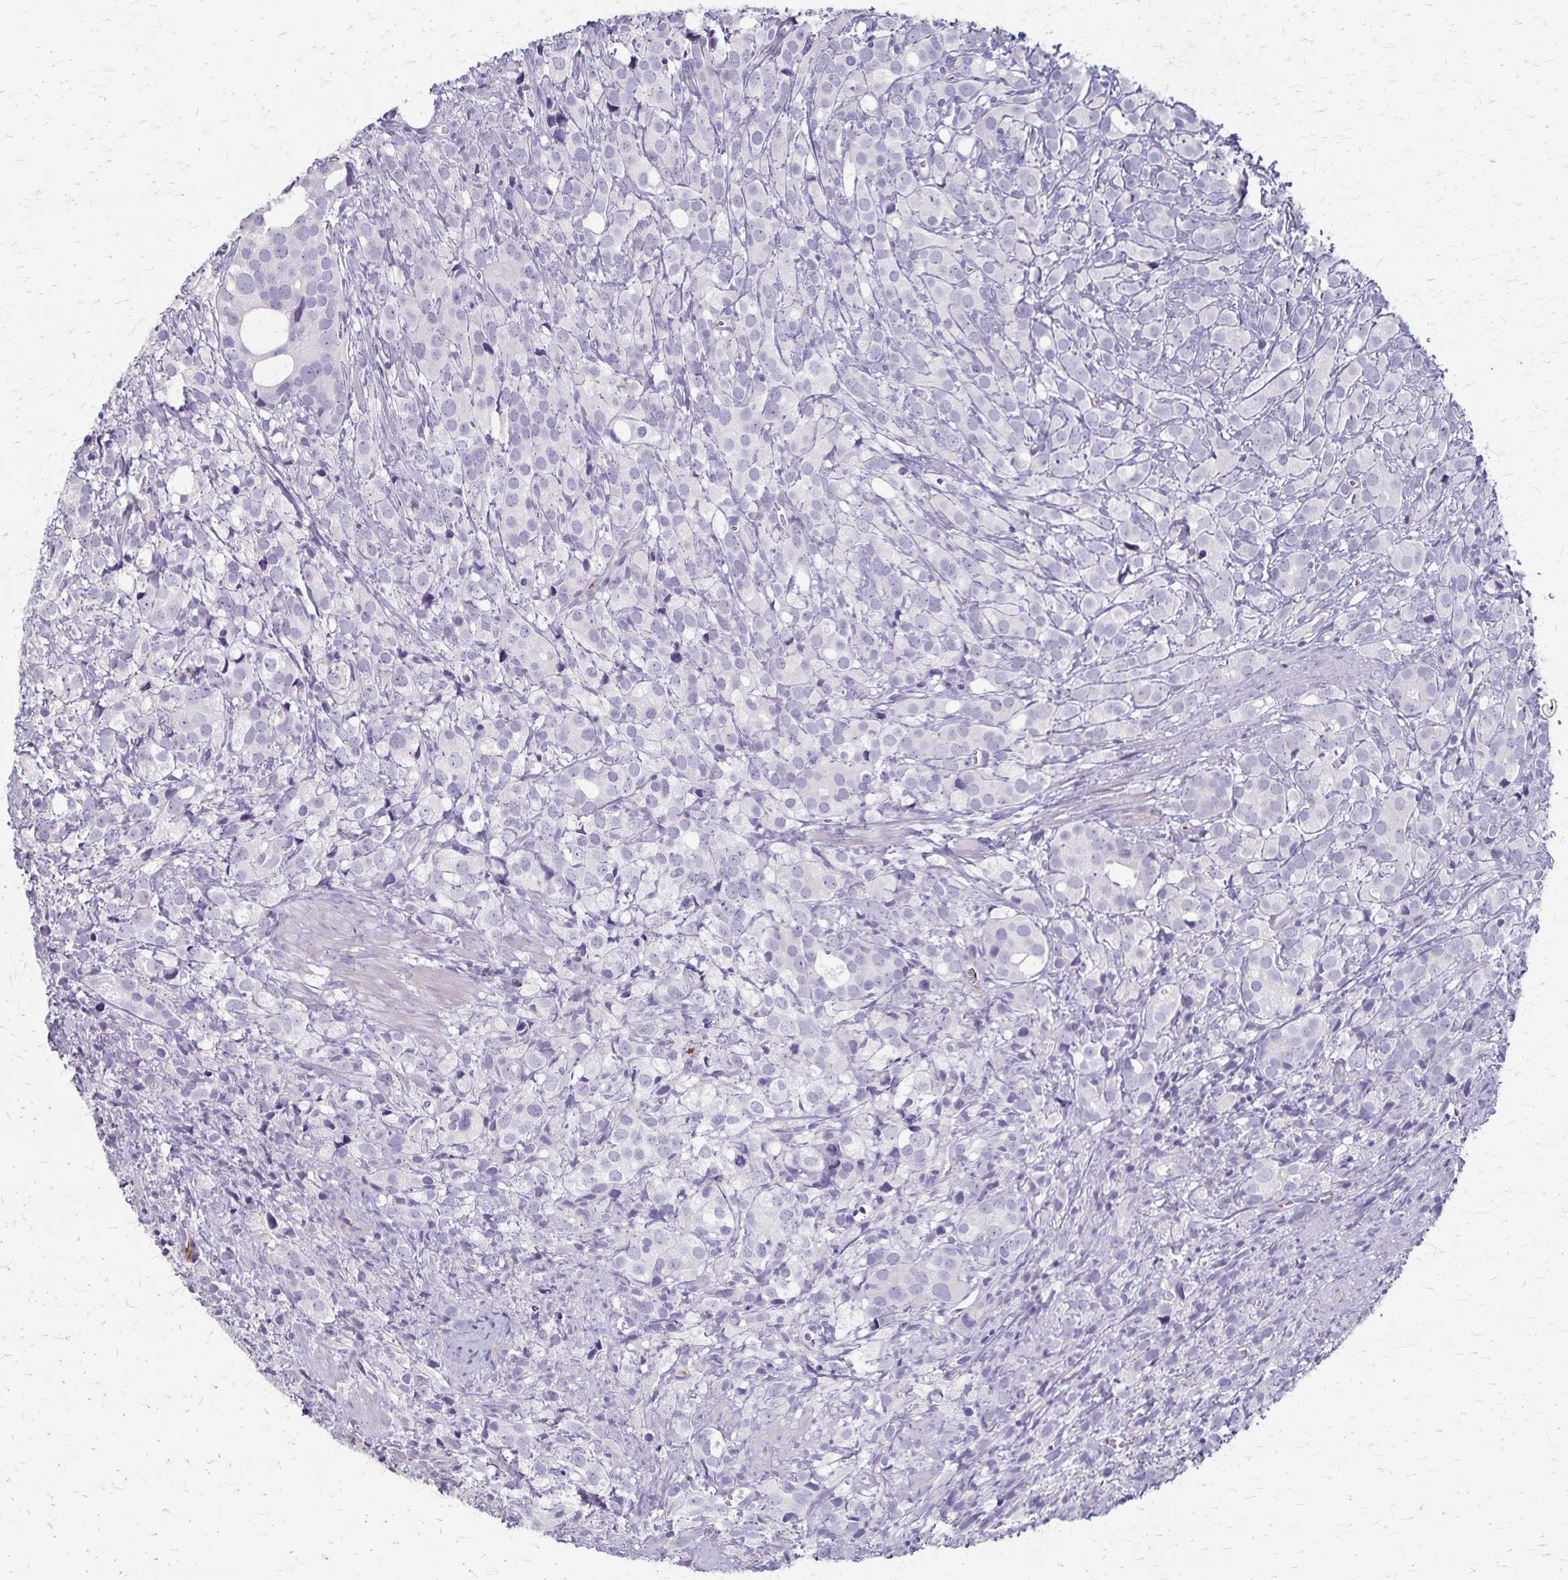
{"staining": {"intensity": "negative", "quantity": "none", "location": "none"}, "tissue": "prostate cancer", "cell_type": "Tumor cells", "image_type": "cancer", "snomed": [{"axis": "morphology", "description": "Adenocarcinoma, High grade"}, {"axis": "topography", "description": "Prostate"}], "caption": "Human prostate cancer stained for a protein using immunohistochemistry (IHC) exhibits no expression in tumor cells.", "gene": "RASL10B", "patient": {"sex": "male", "age": 86}}